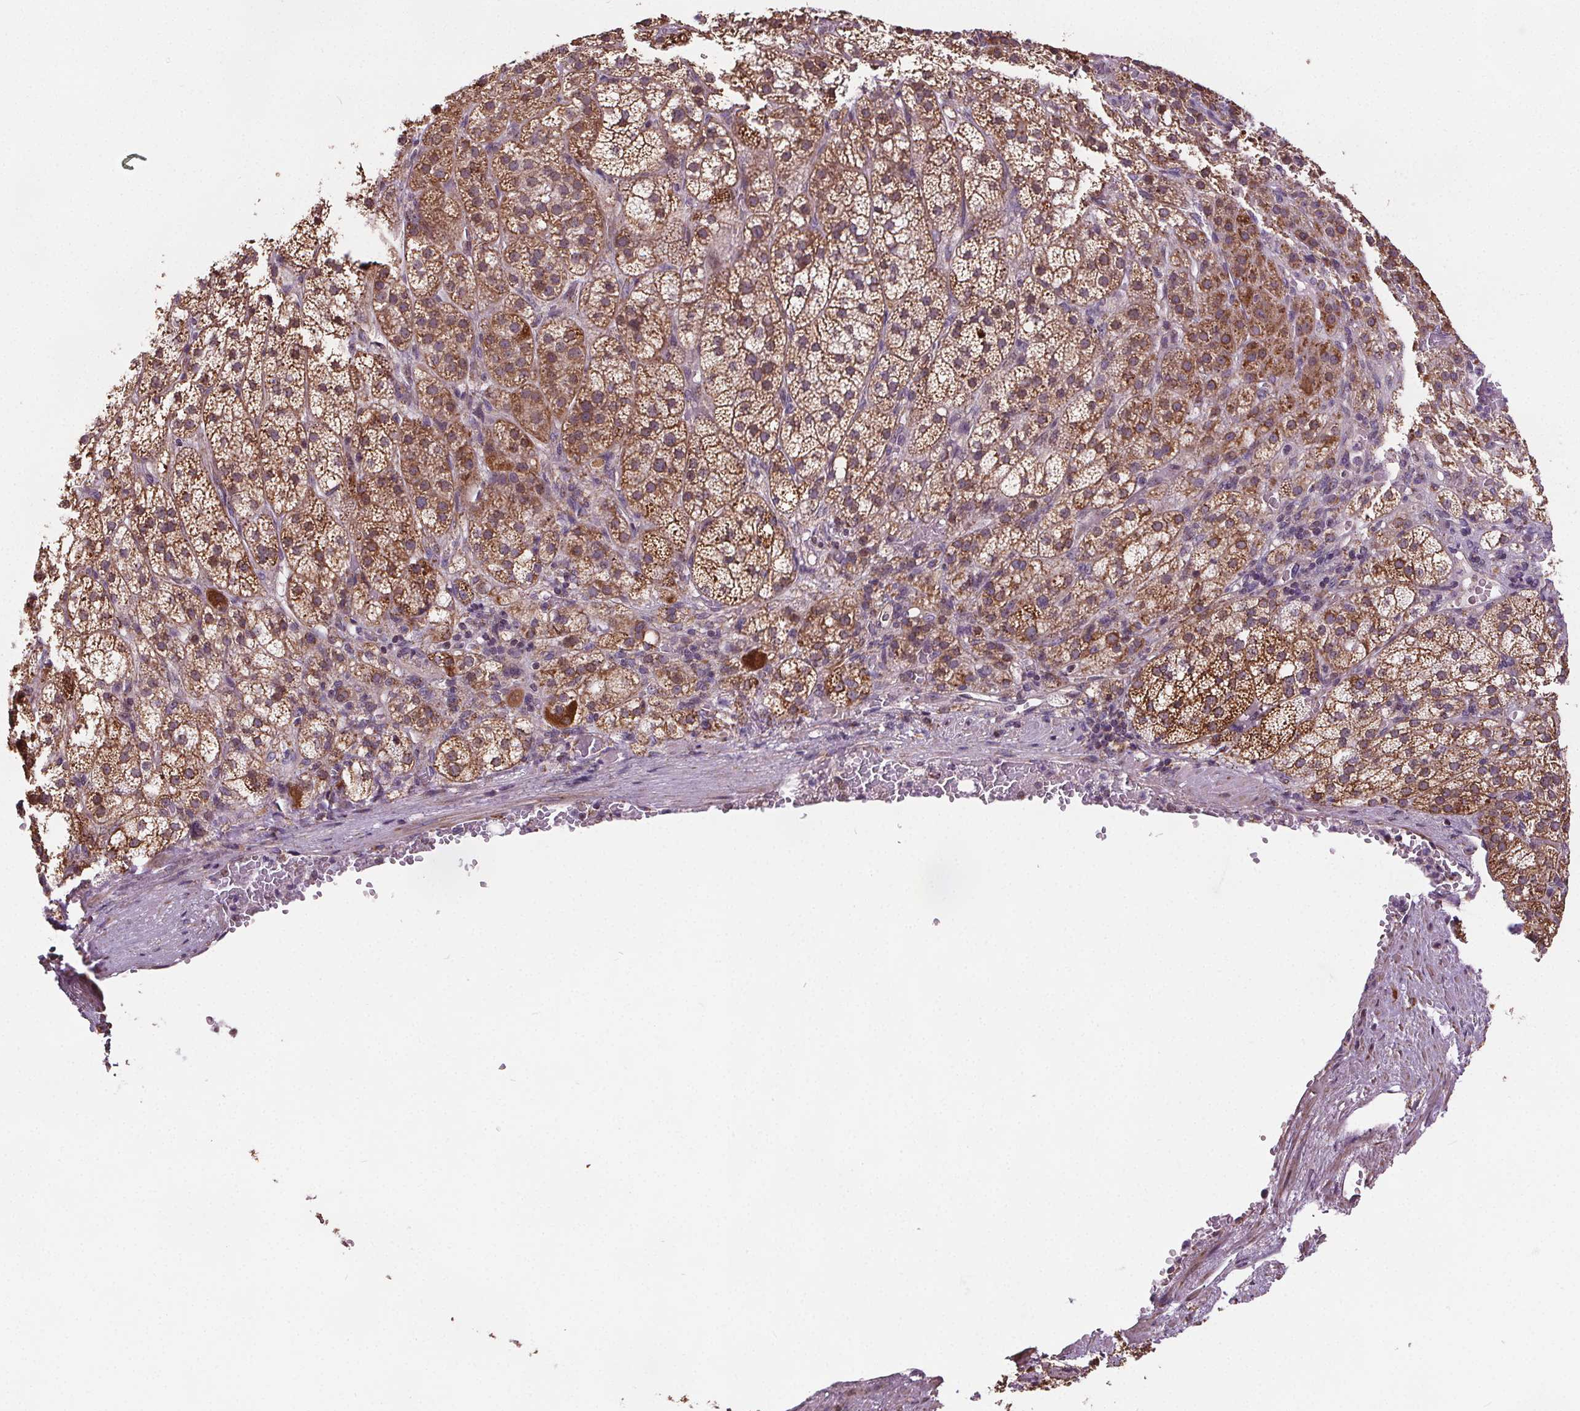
{"staining": {"intensity": "strong", "quantity": ">75%", "location": "cytoplasmic/membranous"}, "tissue": "adrenal gland", "cell_type": "Glandular cells", "image_type": "normal", "snomed": [{"axis": "morphology", "description": "Normal tissue, NOS"}, {"axis": "topography", "description": "Adrenal gland"}], "caption": "Immunohistochemistry micrograph of benign human adrenal gland stained for a protein (brown), which exhibits high levels of strong cytoplasmic/membranous positivity in about >75% of glandular cells.", "gene": "SUCLA2", "patient": {"sex": "female", "age": 60}}